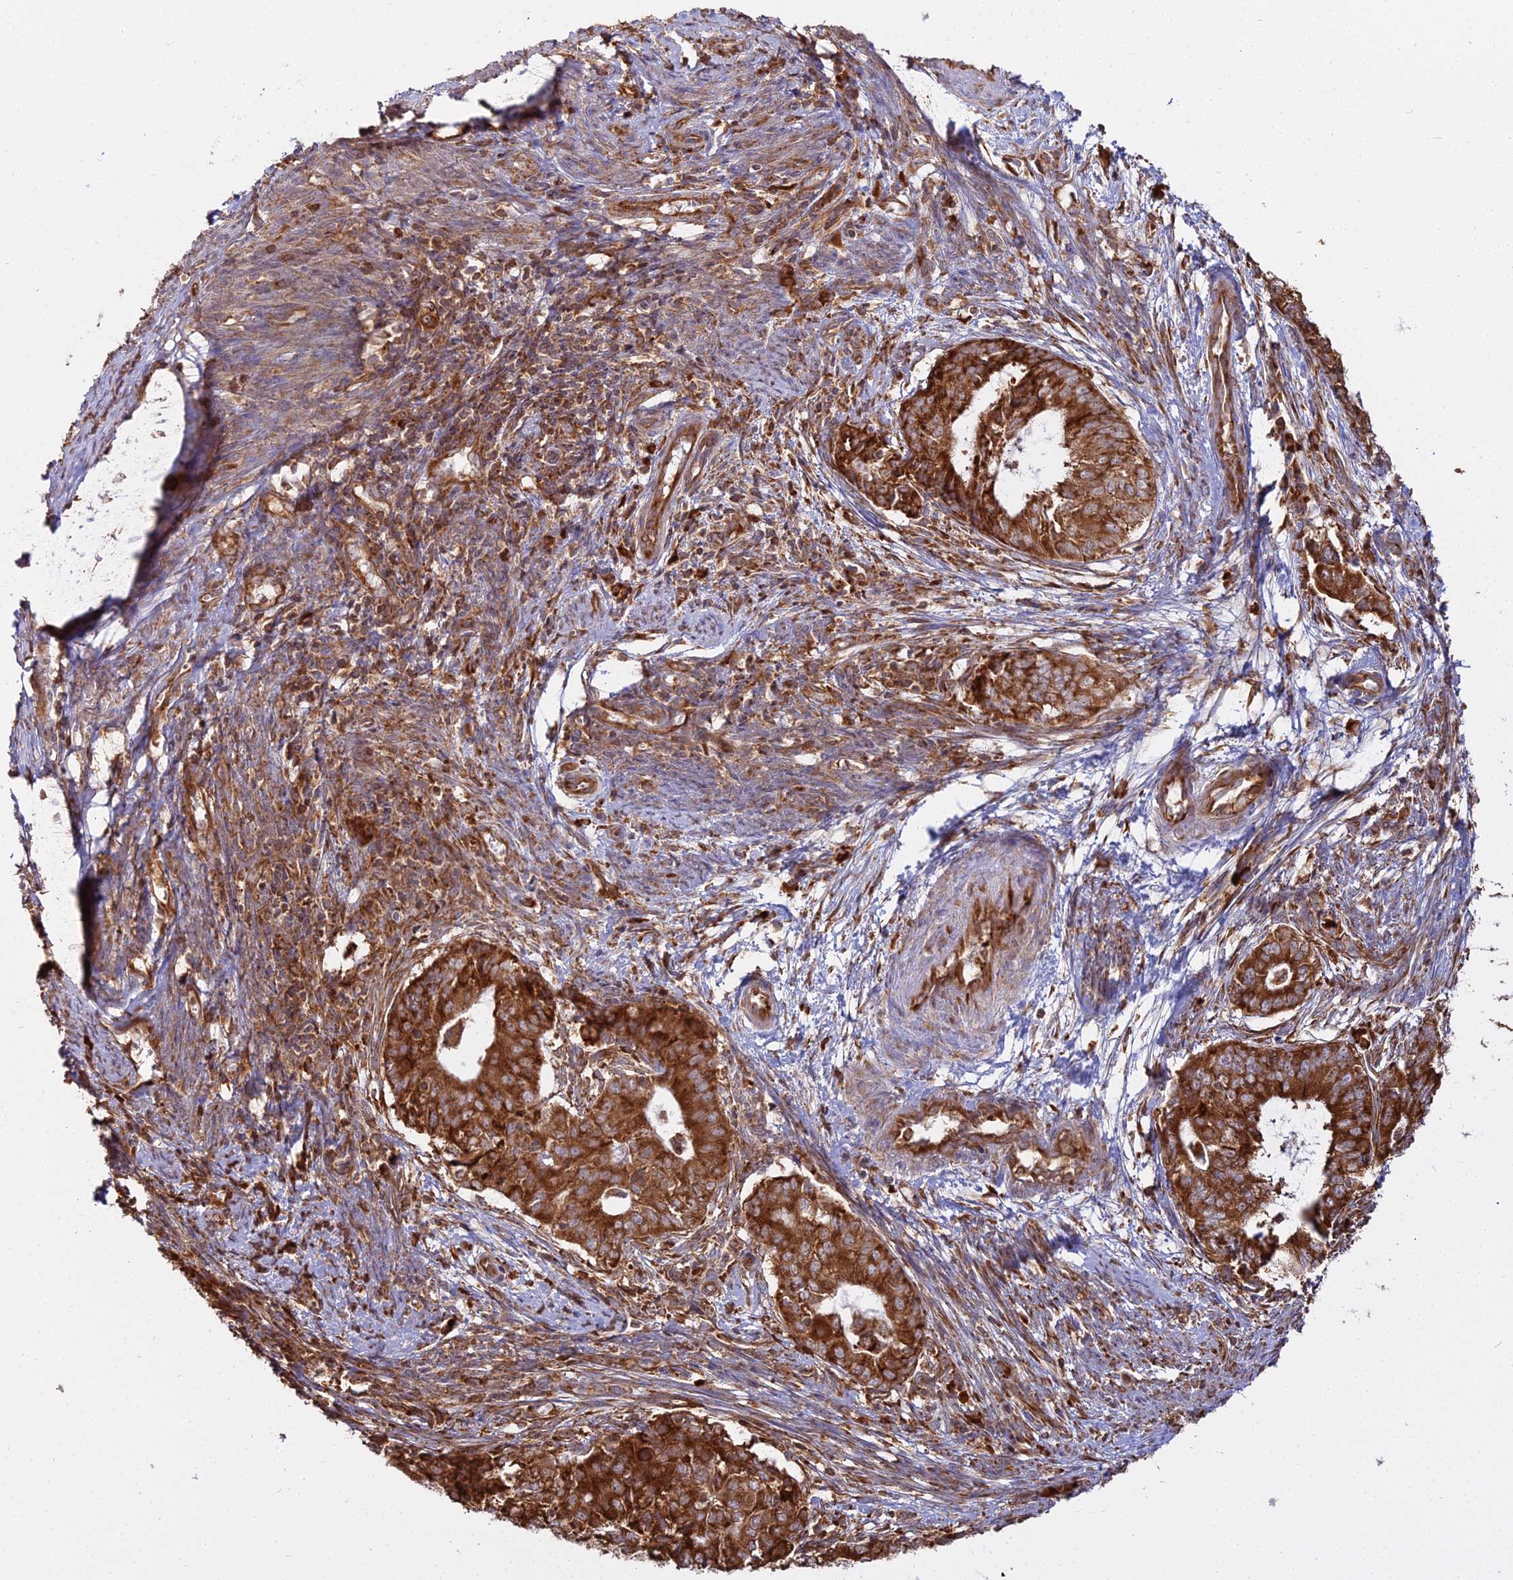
{"staining": {"intensity": "strong", "quantity": ">75%", "location": "cytoplasmic/membranous"}, "tissue": "endometrial cancer", "cell_type": "Tumor cells", "image_type": "cancer", "snomed": [{"axis": "morphology", "description": "Adenocarcinoma, NOS"}, {"axis": "topography", "description": "Endometrium"}], "caption": "Adenocarcinoma (endometrial) tissue reveals strong cytoplasmic/membranous positivity in approximately >75% of tumor cells, visualized by immunohistochemistry.", "gene": "RPL26", "patient": {"sex": "female", "age": 62}}